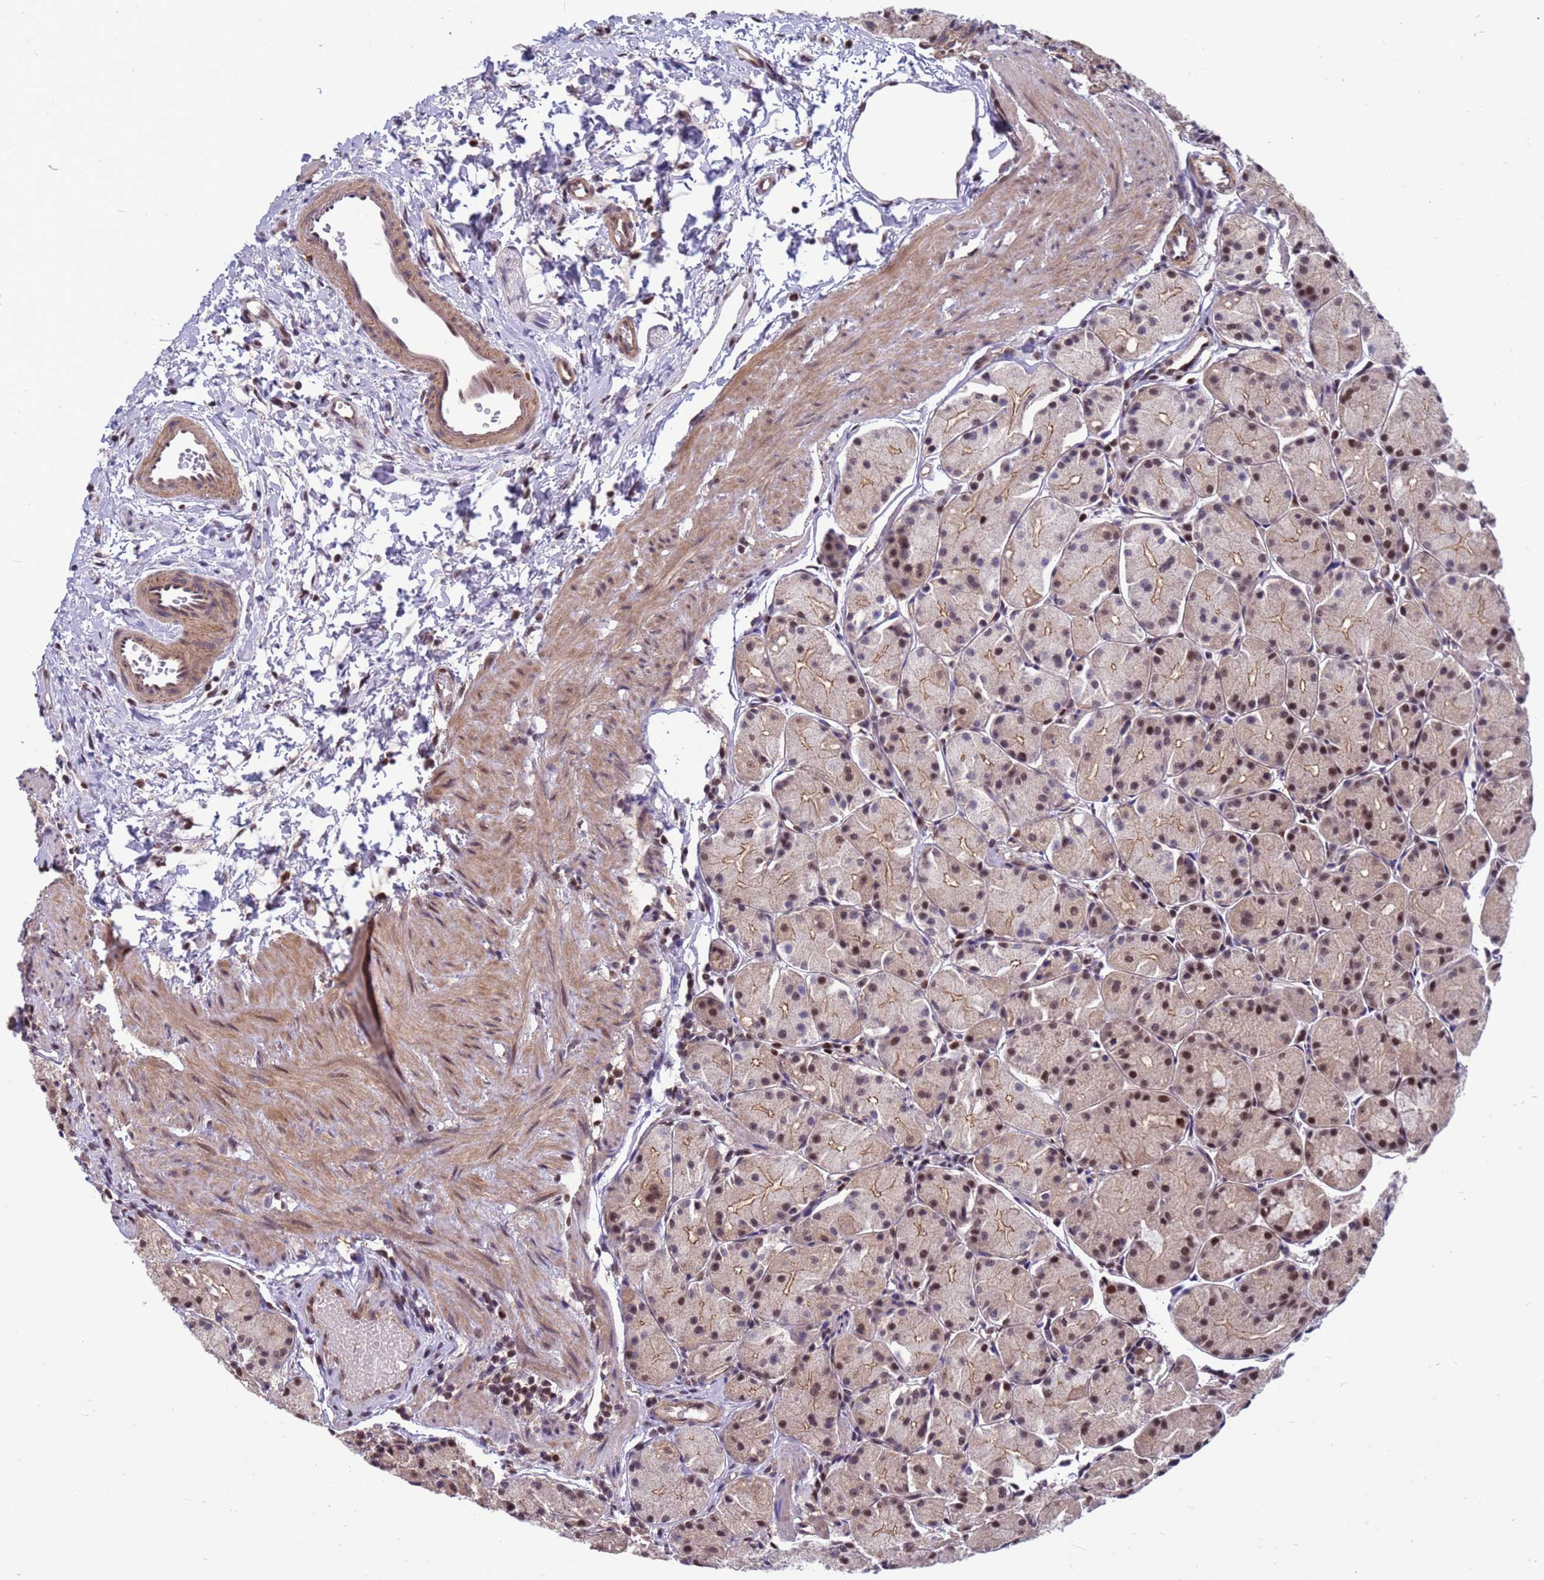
{"staining": {"intensity": "moderate", "quantity": ">75%", "location": "cytoplasmic/membranous,nuclear"}, "tissue": "stomach", "cell_type": "Glandular cells", "image_type": "normal", "snomed": [{"axis": "morphology", "description": "Normal tissue, NOS"}, {"axis": "topography", "description": "Stomach, upper"}], "caption": "IHC of unremarkable human stomach displays medium levels of moderate cytoplasmic/membranous,nuclear staining in about >75% of glandular cells. (DAB (3,3'-diaminobenzidine) IHC with brightfield microscopy, high magnification).", "gene": "NSL1", "patient": {"sex": "male", "age": 47}}